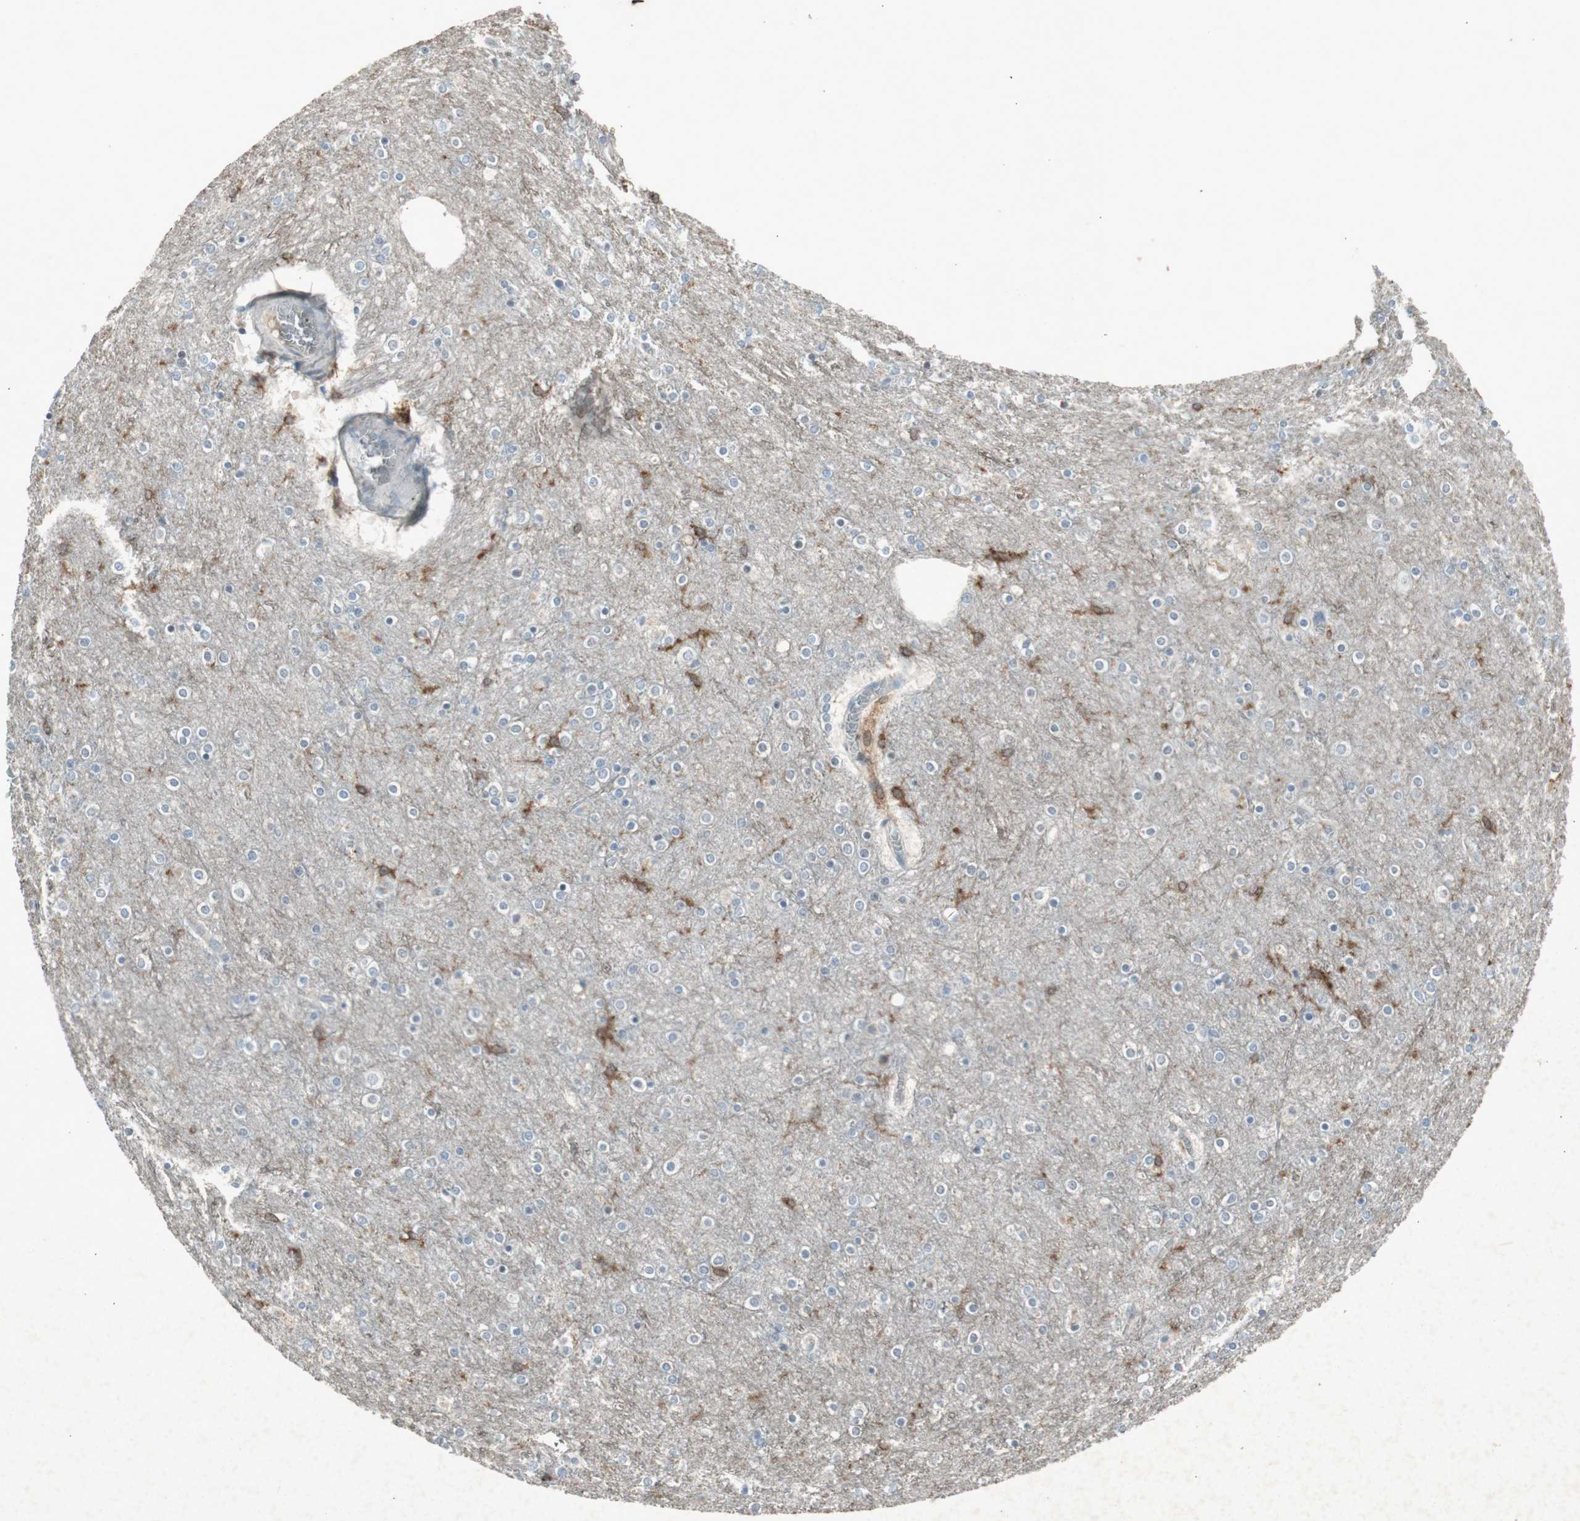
{"staining": {"intensity": "moderate", "quantity": "<25%", "location": "cytoplasmic/membranous"}, "tissue": "cerebral cortex", "cell_type": "Endothelial cells", "image_type": "normal", "snomed": [{"axis": "morphology", "description": "Normal tissue, NOS"}, {"axis": "topography", "description": "Cerebral cortex"}], "caption": "Endothelial cells reveal low levels of moderate cytoplasmic/membranous staining in approximately <25% of cells in unremarkable human cerebral cortex. The protein of interest is shown in brown color, while the nuclei are stained blue.", "gene": "TYROBP", "patient": {"sex": "female", "age": 54}}